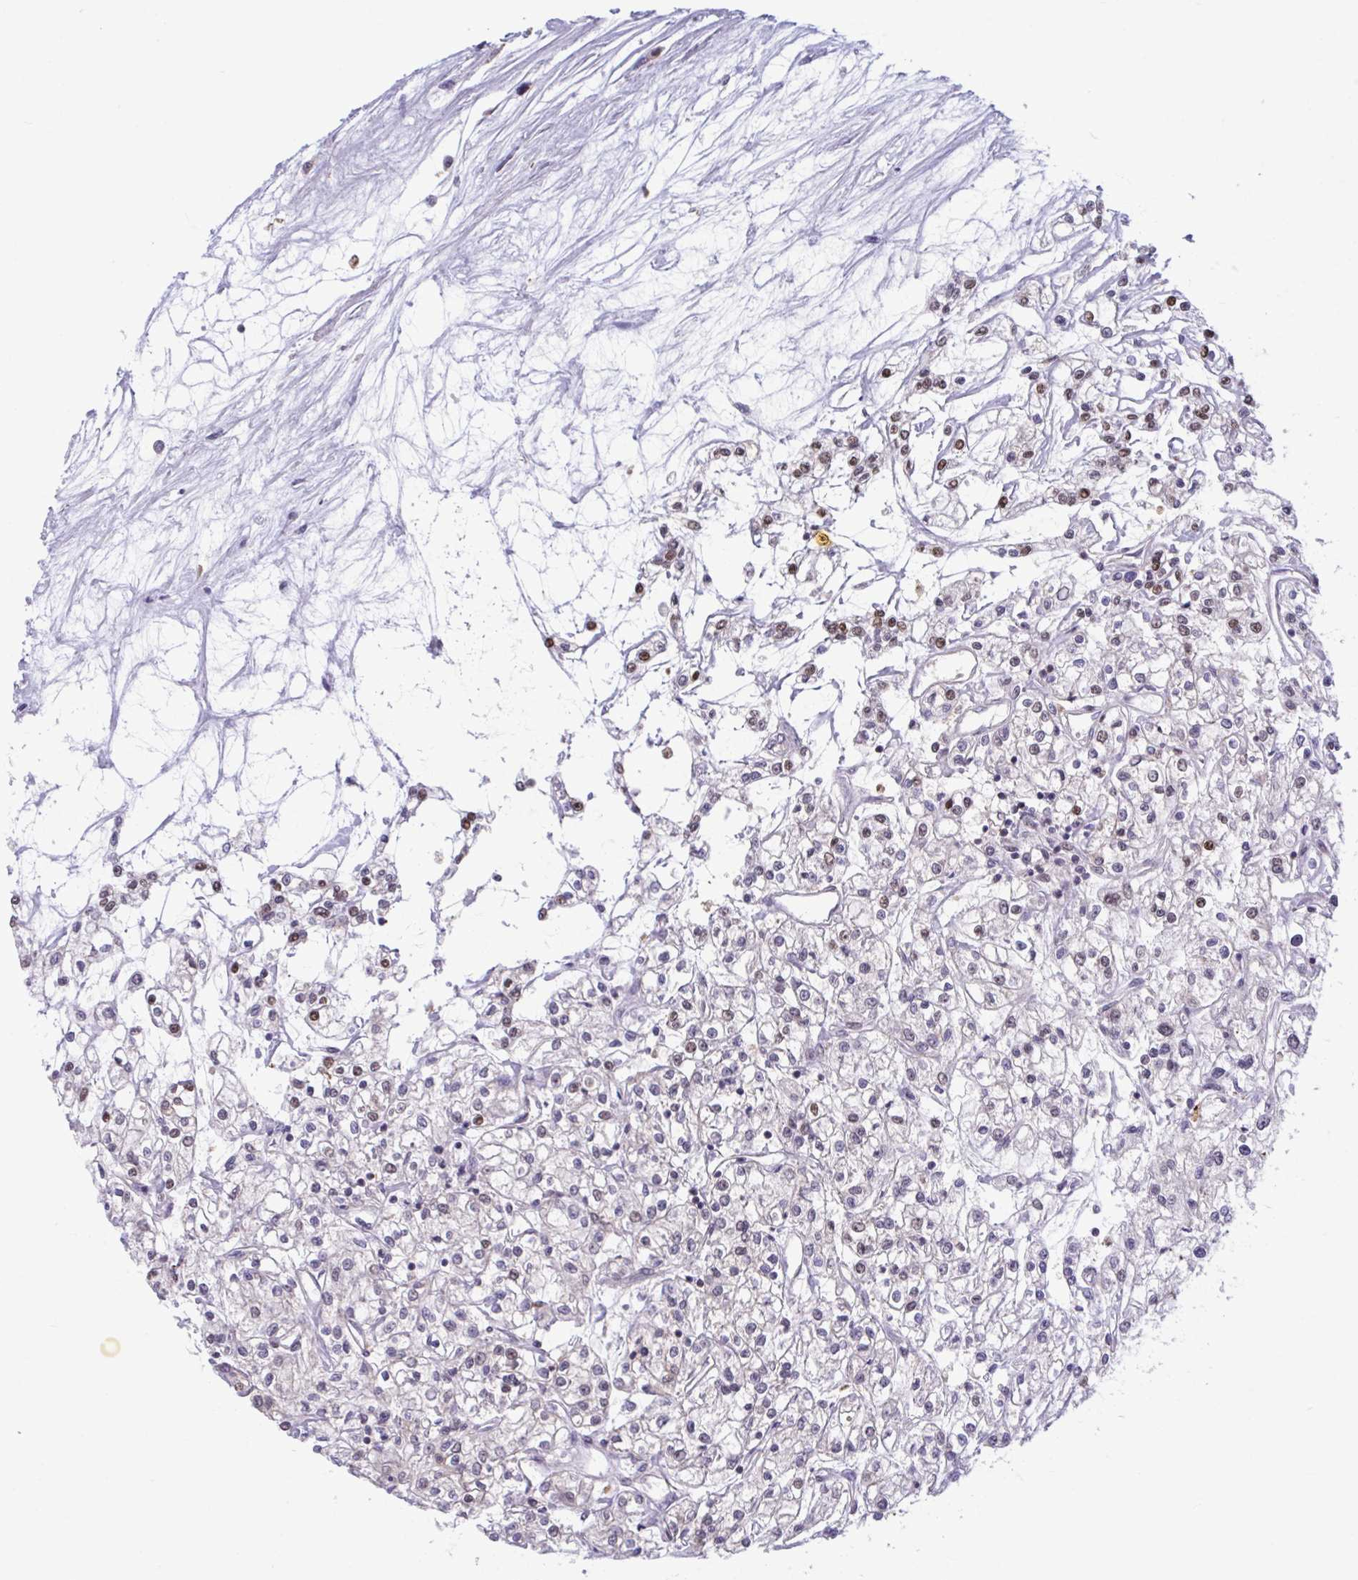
{"staining": {"intensity": "moderate", "quantity": "<25%", "location": "nuclear"}, "tissue": "renal cancer", "cell_type": "Tumor cells", "image_type": "cancer", "snomed": [{"axis": "morphology", "description": "Adenocarcinoma, NOS"}, {"axis": "topography", "description": "Kidney"}], "caption": "Brown immunohistochemical staining in human adenocarcinoma (renal) reveals moderate nuclear positivity in about <25% of tumor cells.", "gene": "HNRNPDL", "patient": {"sex": "female", "age": 59}}